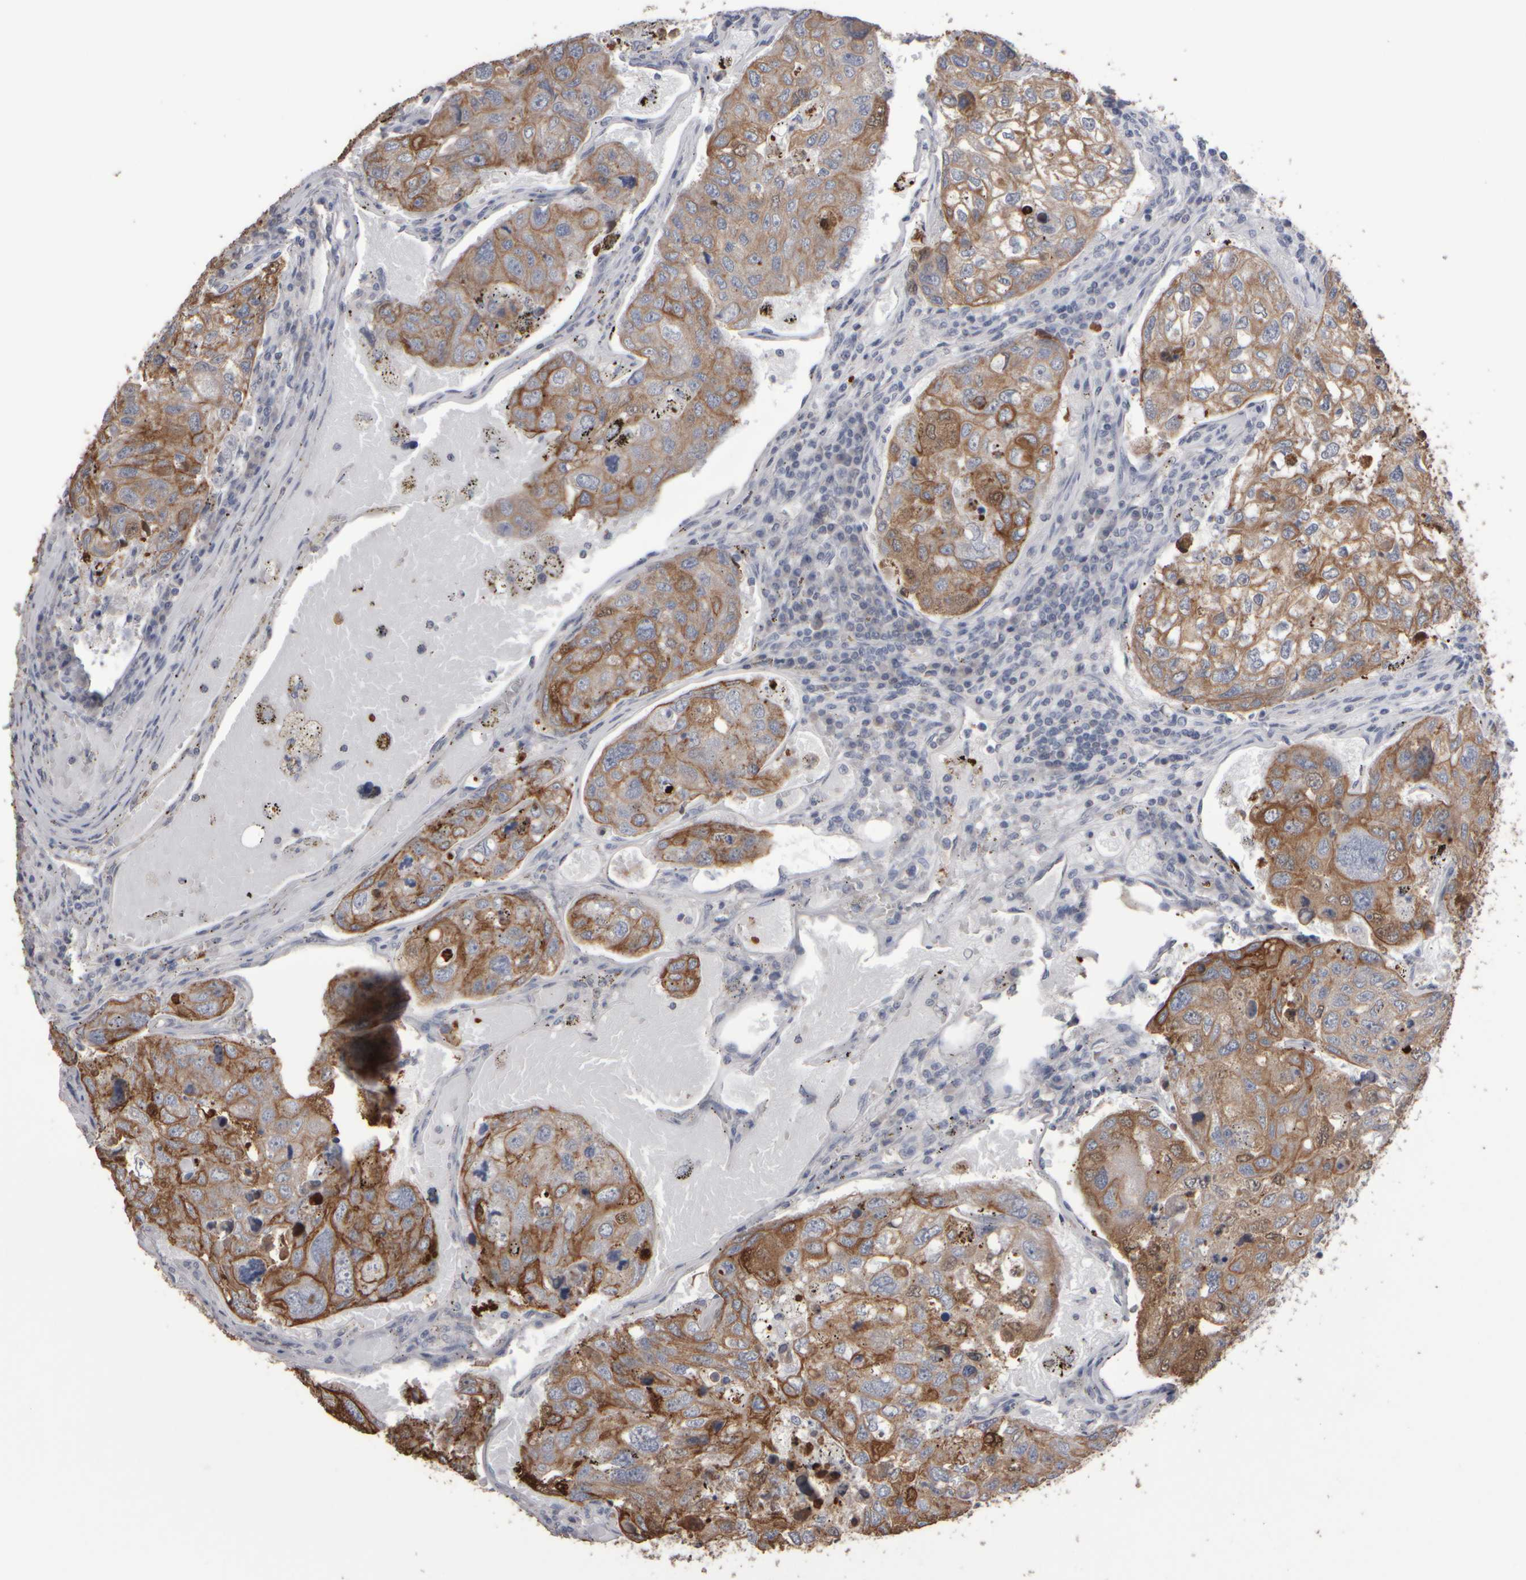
{"staining": {"intensity": "moderate", "quantity": ">75%", "location": "cytoplasmic/membranous"}, "tissue": "urothelial cancer", "cell_type": "Tumor cells", "image_type": "cancer", "snomed": [{"axis": "morphology", "description": "Urothelial carcinoma, High grade"}, {"axis": "topography", "description": "Lymph node"}, {"axis": "topography", "description": "Urinary bladder"}], "caption": "Immunohistochemical staining of urothelial cancer displays medium levels of moderate cytoplasmic/membranous positivity in about >75% of tumor cells.", "gene": "EPHX2", "patient": {"sex": "male", "age": 51}}